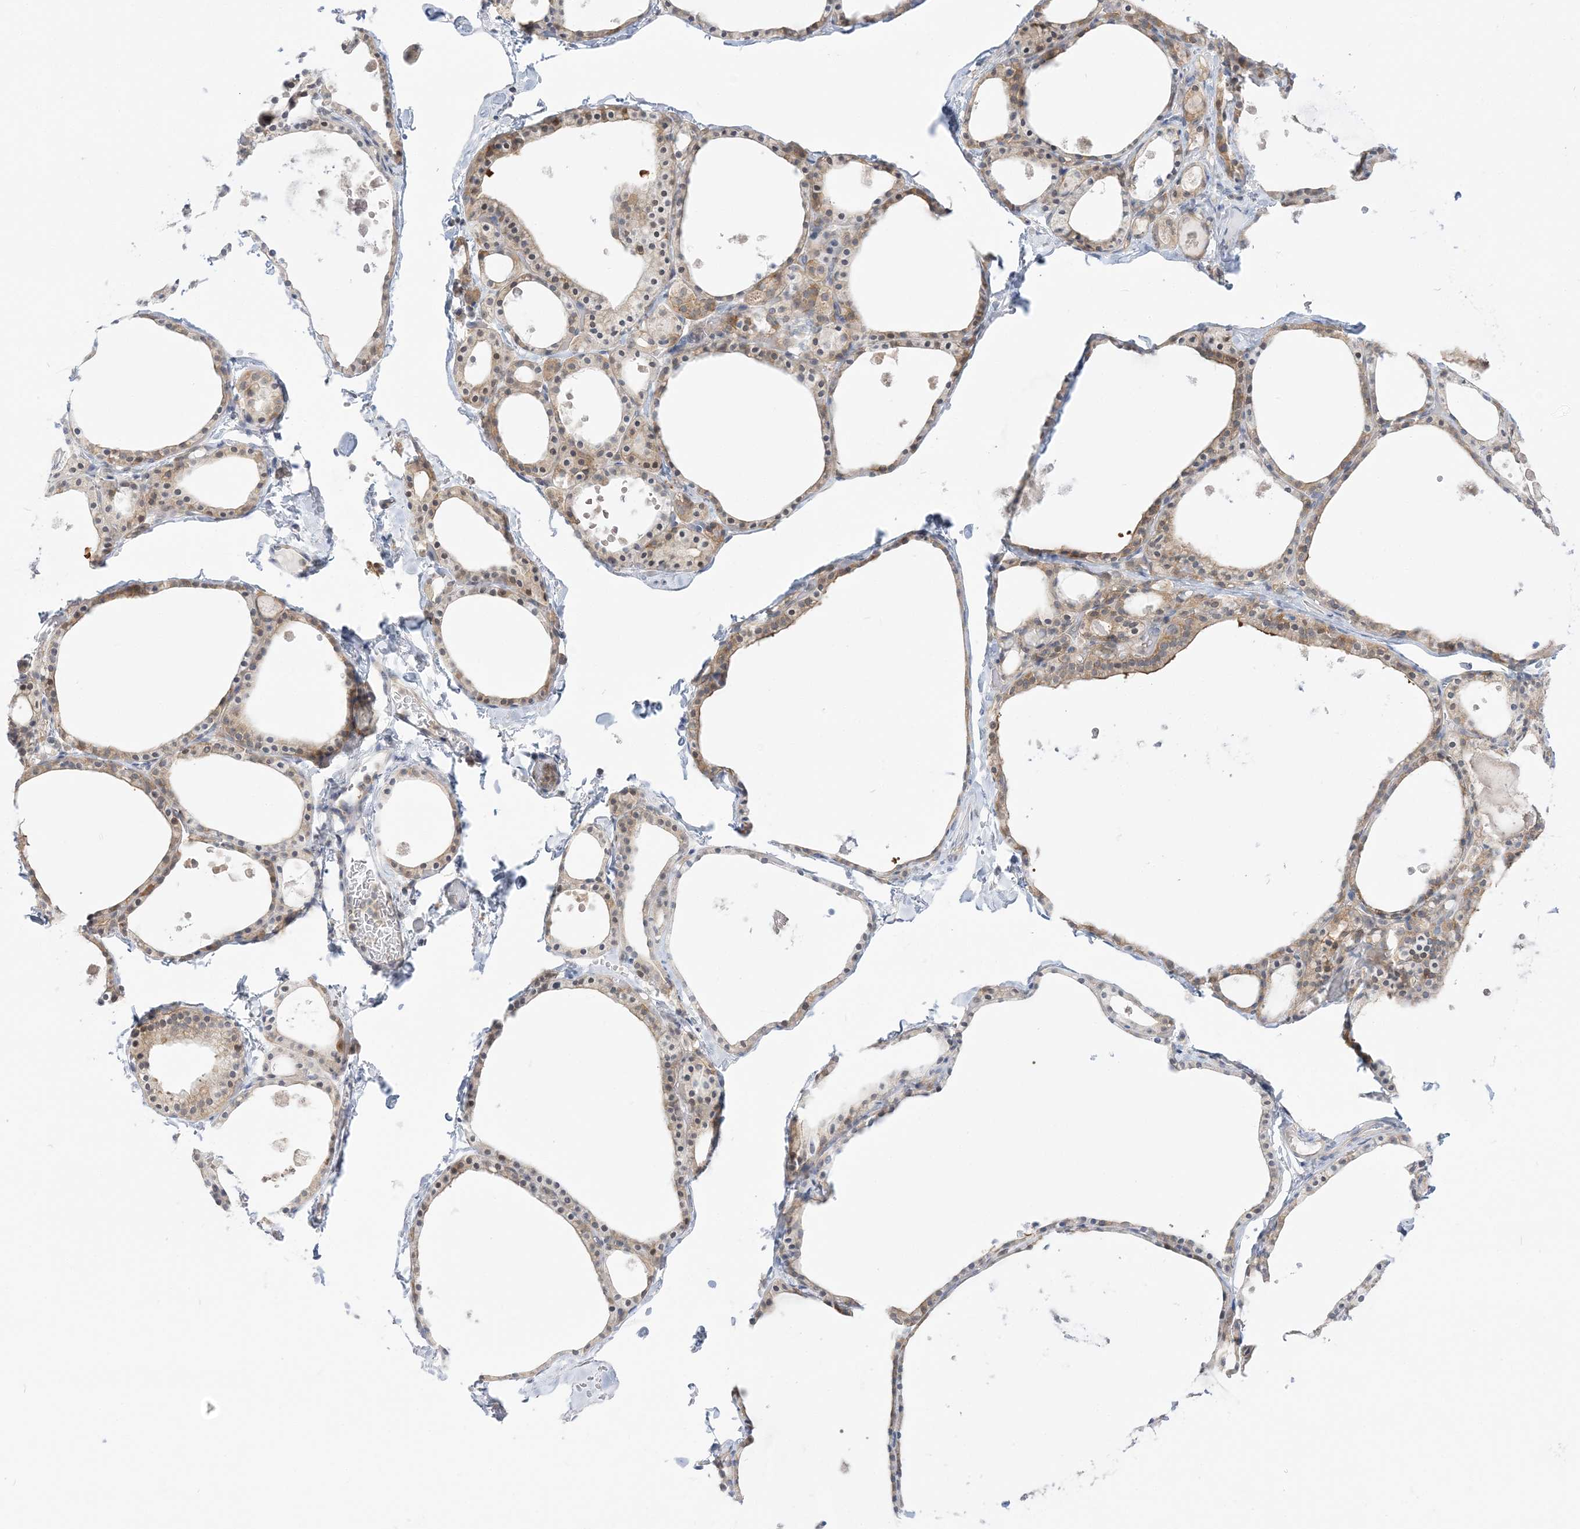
{"staining": {"intensity": "moderate", "quantity": "25%-75%", "location": "cytoplasmic/membranous"}, "tissue": "thyroid gland", "cell_type": "Glandular cells", "image_type": "normal", "snomed": [{"axis": "morphology", "description": "Normal tissue, NOS"}, {"axis": "topography", "description": "Thyroid gland"}], "caption": "Protein staining reveals moderate cytoplasmic/membranous staining in about 25%-75% of glandular cells in benign thyroid gland.", "gene": "THADA", "patient": {"sex": "male", "age": 56}}